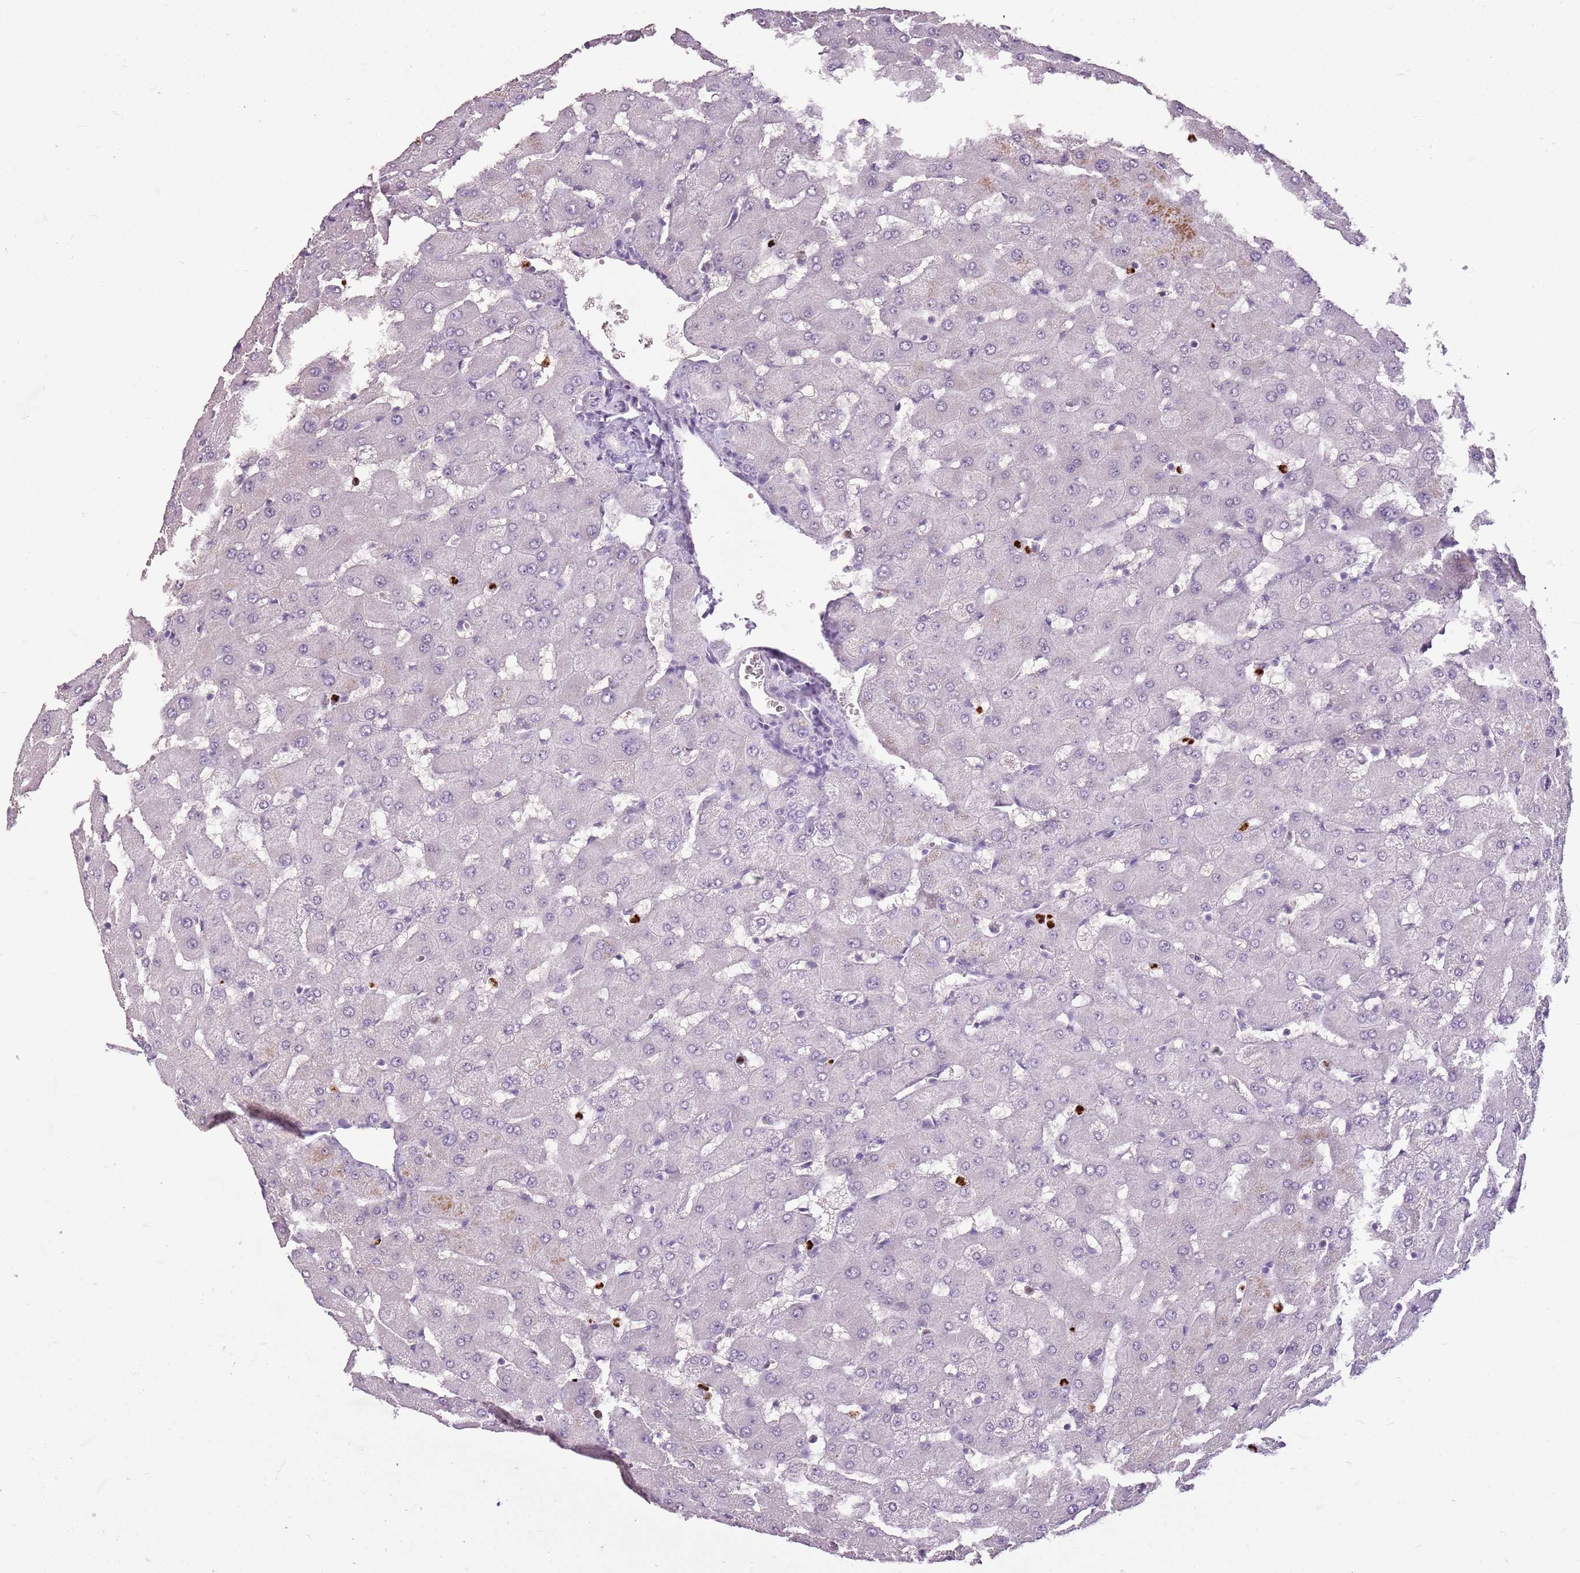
{"staining": {"intensity": "negative", "quantity": "none", "location": "none"}, "tissue": "liver", "cell_type": "Cholangiocytes", "image_type": "normal", "snomed": [{"axis": "morphology", "description": "Normal tissue, NOS"}, {"axis": "topography", "description": "Liver"}], "caption": "The micrograph demonstrates no staining of cholangiocytes in normal liver. The staining was performed using DAB to visualize the protein expression in brown, while the nuclei were stained in blue with hematoxylin (Magnification: 20x).", "gene": "CELF6", "patient": {"sex": "female", "age": 63}}